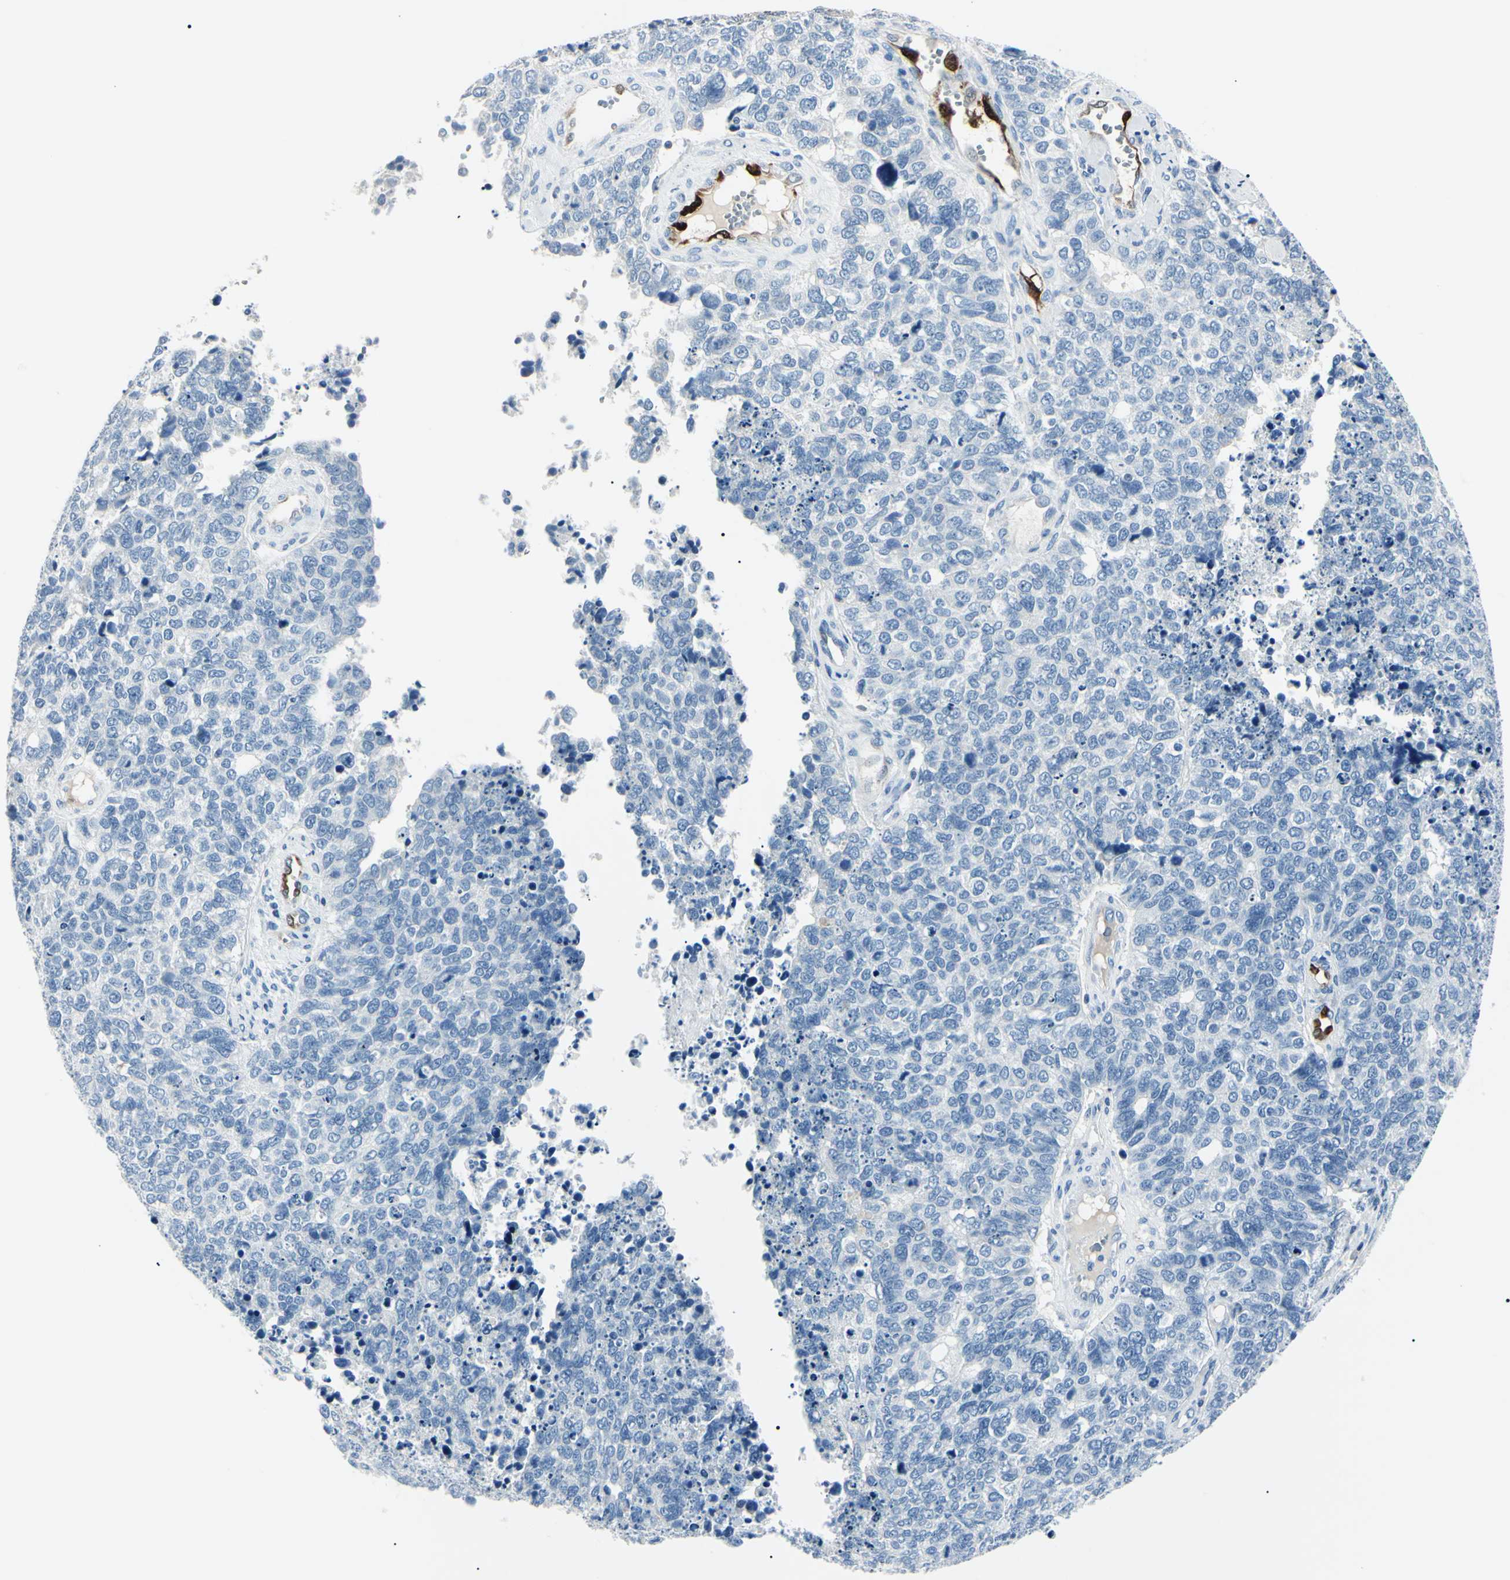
{"staining": {"intensity": "negative", "quantity": "none", "location": "none"}, "tissue": "cervical cancer", "cell_type": "Tumor cells", "image_type": "cancer", "snomed": [{"axis": "morphology", "description": "Squamous cell carcinoma, NOS"}, {"axis": "topography", "description": "Cervix"}], "caption": "High power microscopy image of an immunohistochemistry (IHC) histopathology image of squamous cell carcinoma (cervical), revealing no significant expression in tumor cells.", "gene": "CA2", "patient": {"sex": "female", "age": 63}}